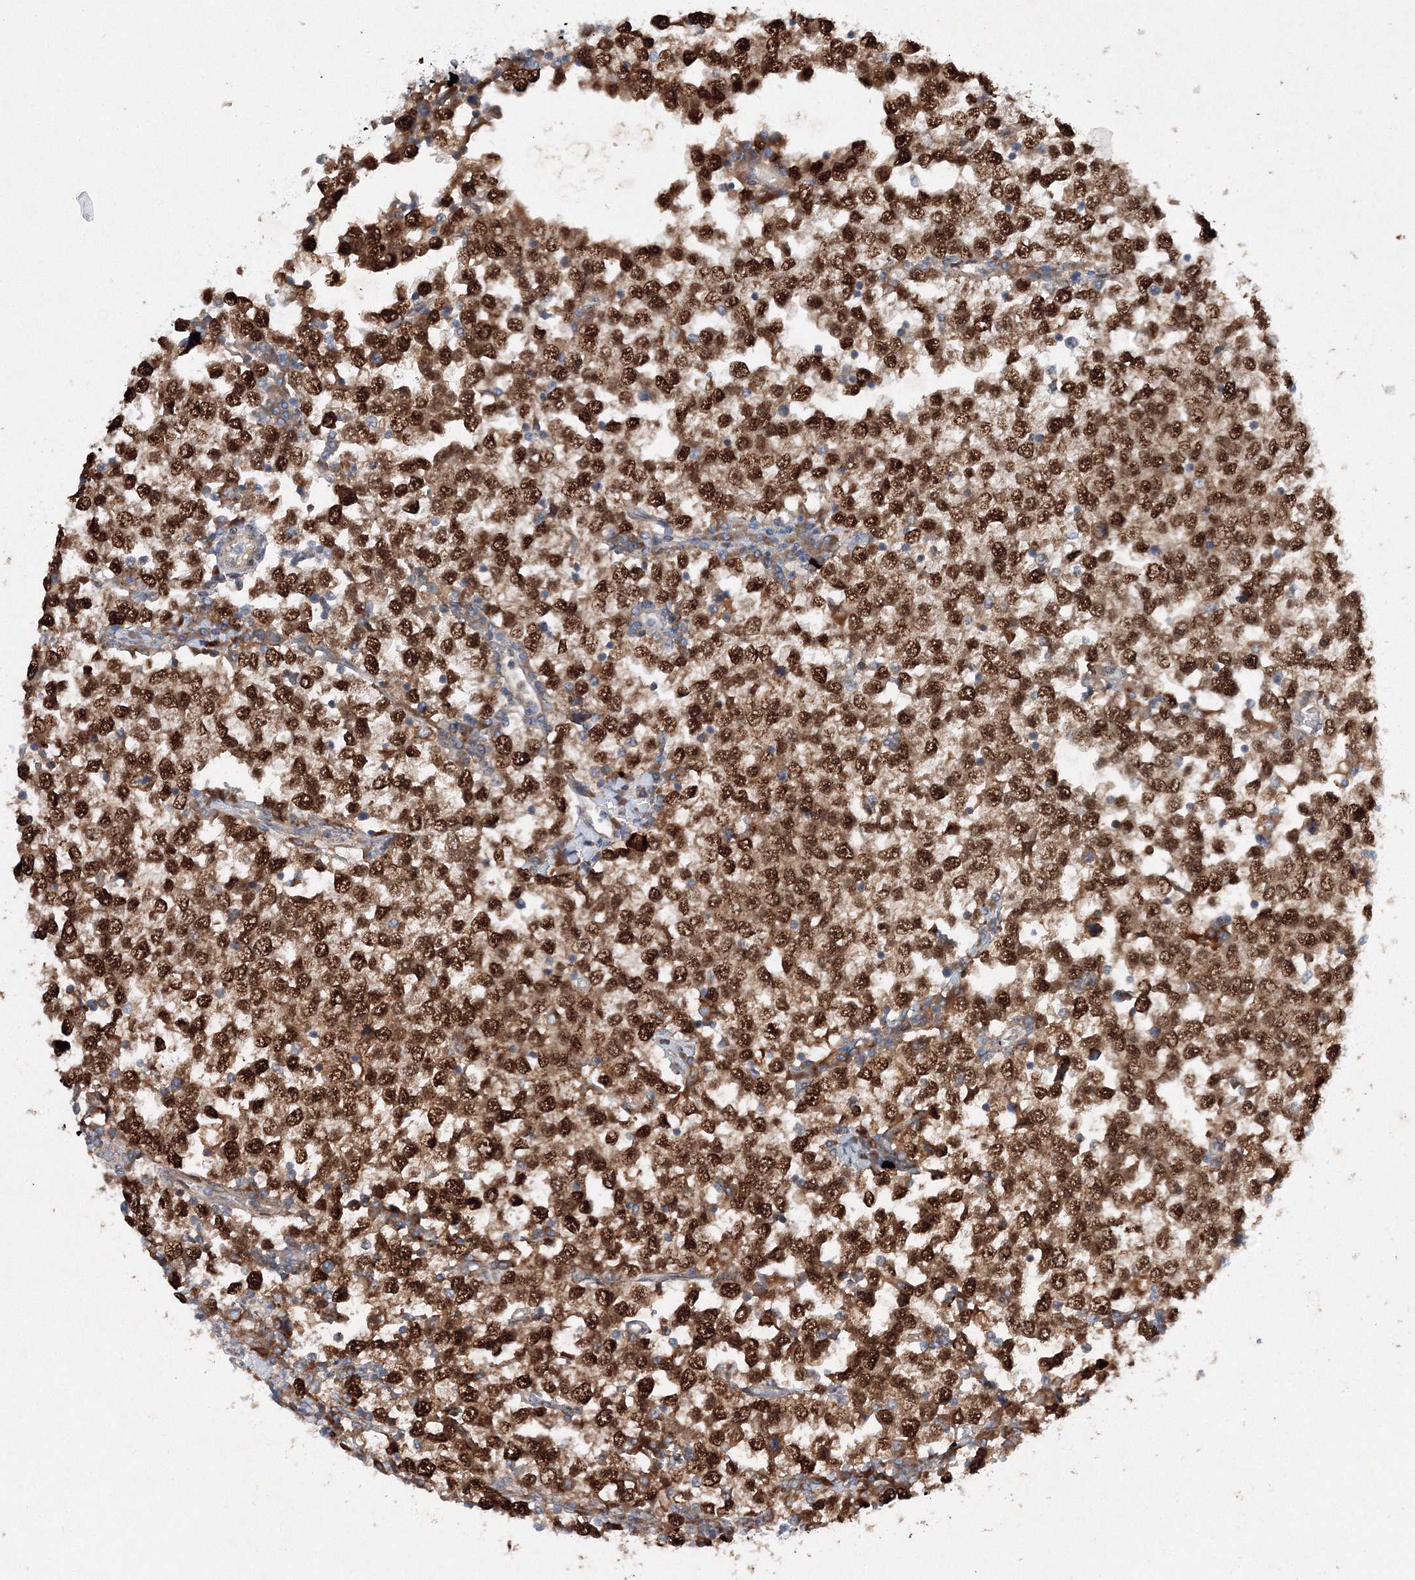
{"staining": {"intensity": "strong", "quantity": ">75%", "location": "cytoplasmic/membranous,nuclear"}, "tissue": "testis cancer", "cell_type": "Tumor cells", "image_type": "cancer", "snomed": [{"axis": "morphology", "description": "Seminoma, NOS"}, {"axis": "topography", "description": "Testis"}], "caption": "This is a histology image of immunohistochemistry (IHC) staining of testis cancer (seminoma), which shows strong expression in the cytoplasmic/membranous and nuclear of tumor cells.", "gene": "SLC36A1", "patient": {"sex": "male", "age": 65}}